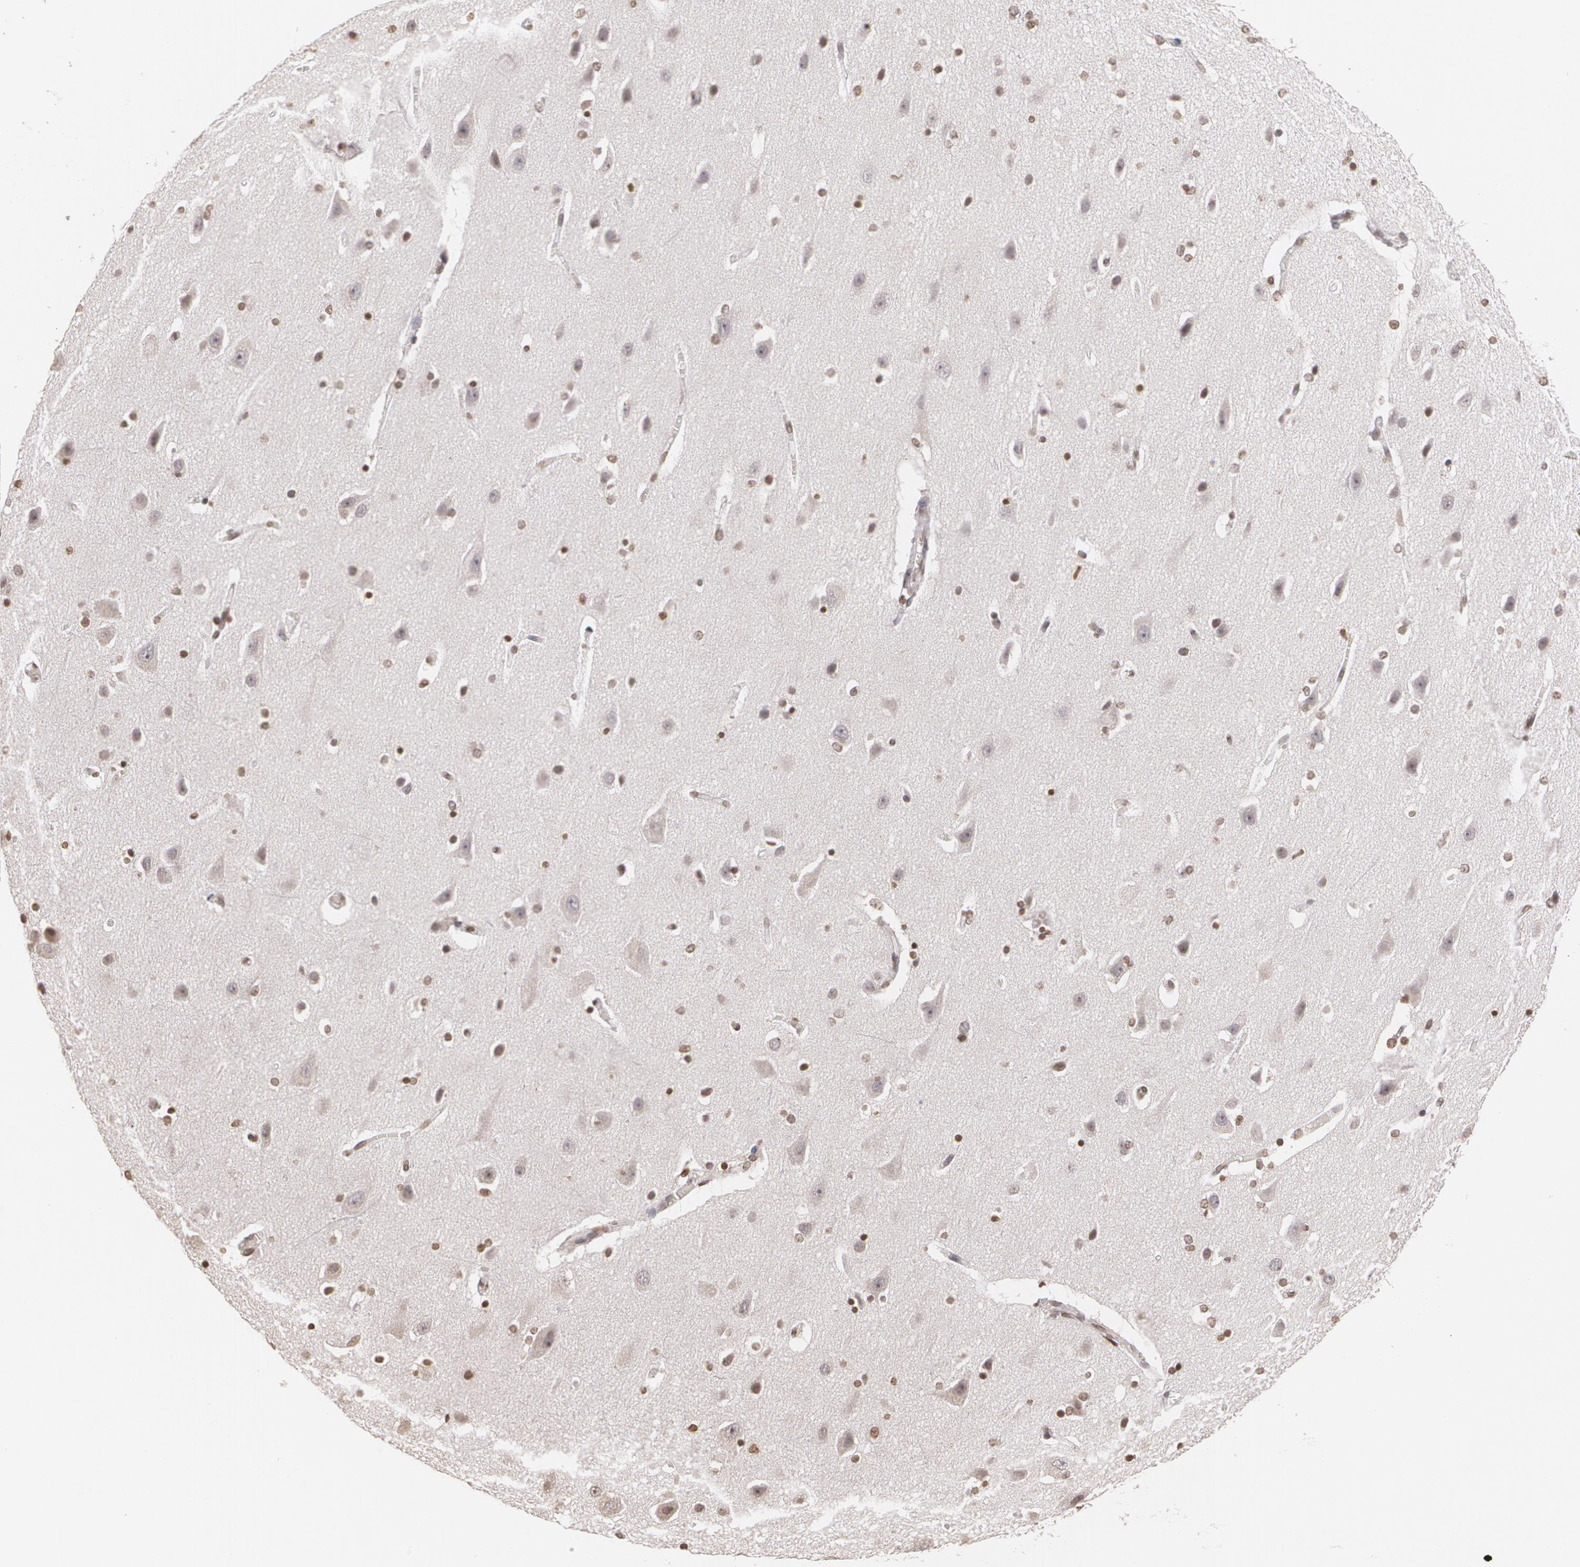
{"staining": {"intensity": "weak", "quantity": ">75%", "location": "nuclear"}, "tissue": "caudate", "cell_type": "Glial cells", "image_type": "normal", "snomed": [{"axis": "morphology", "description": "Normal tissue, NOS"}, {"axis": "topography", "description": "Lateral ventricle wall"}], "caption": "IHC (DAB (3,3'-diaminobenzidine)) staining of benign caudate displays weak nuclear protein staining in approximately >75% of glial cells.", "gene": "THRB", "patient": {"sex": "female", "age": 54}}